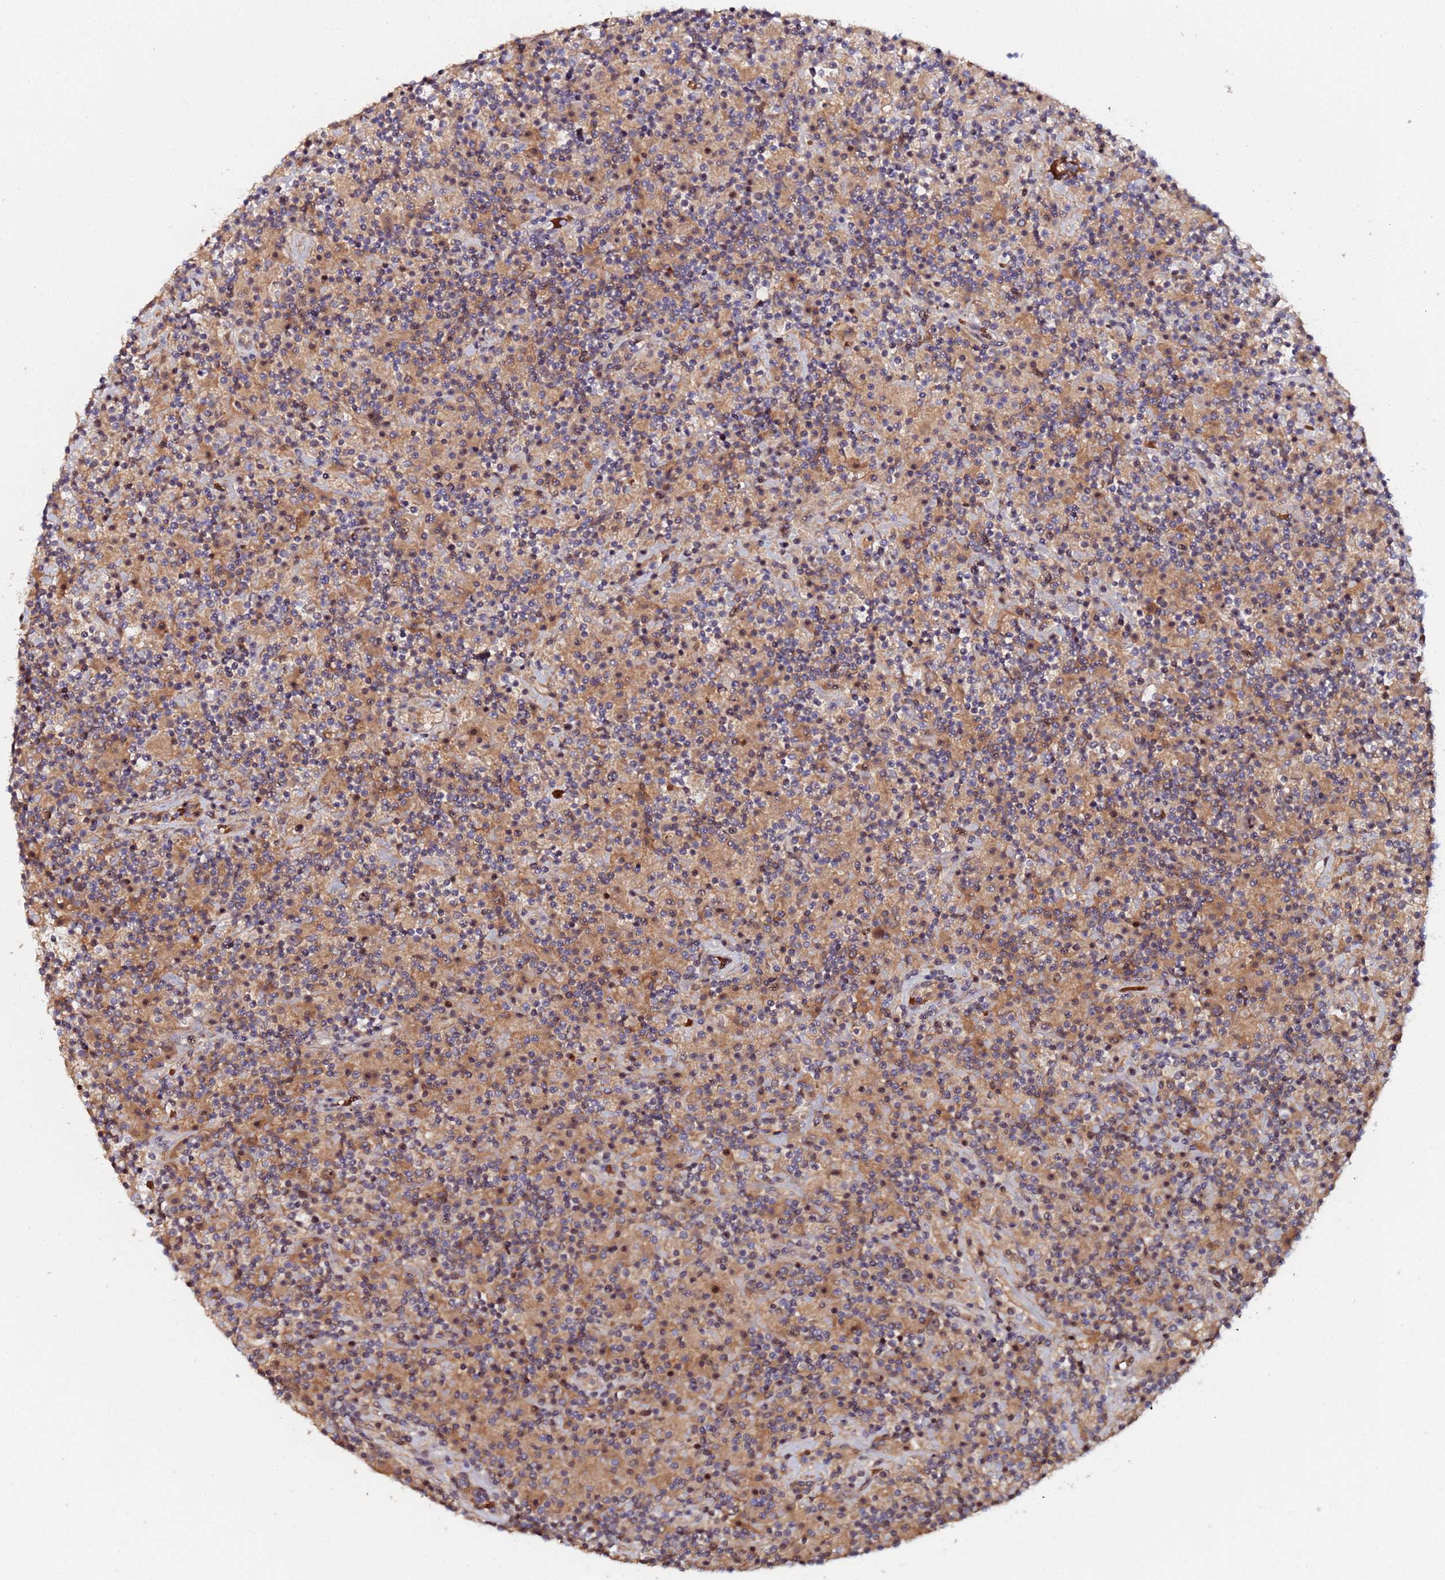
{"staining": {"intensity": "moderate", "quantity": ">75%", "location": "nuclear"}, "tissue": "lymphoma", "cell_type": "Tumor cells", "image_type": "cancer", "snomed": [{"axis": "morphology", "description": "Hodgkin's disease, NOS"}, {"axis": "topography", "description": "Lymph node"}], "caption": "Human Hodgkin's disease stained for a protein (brown) displays moderate nuclear positive positivity in approximately >75% of tumor cells.", "gene": "OSER1", "patient": {"sex": "male", "age": 70}}